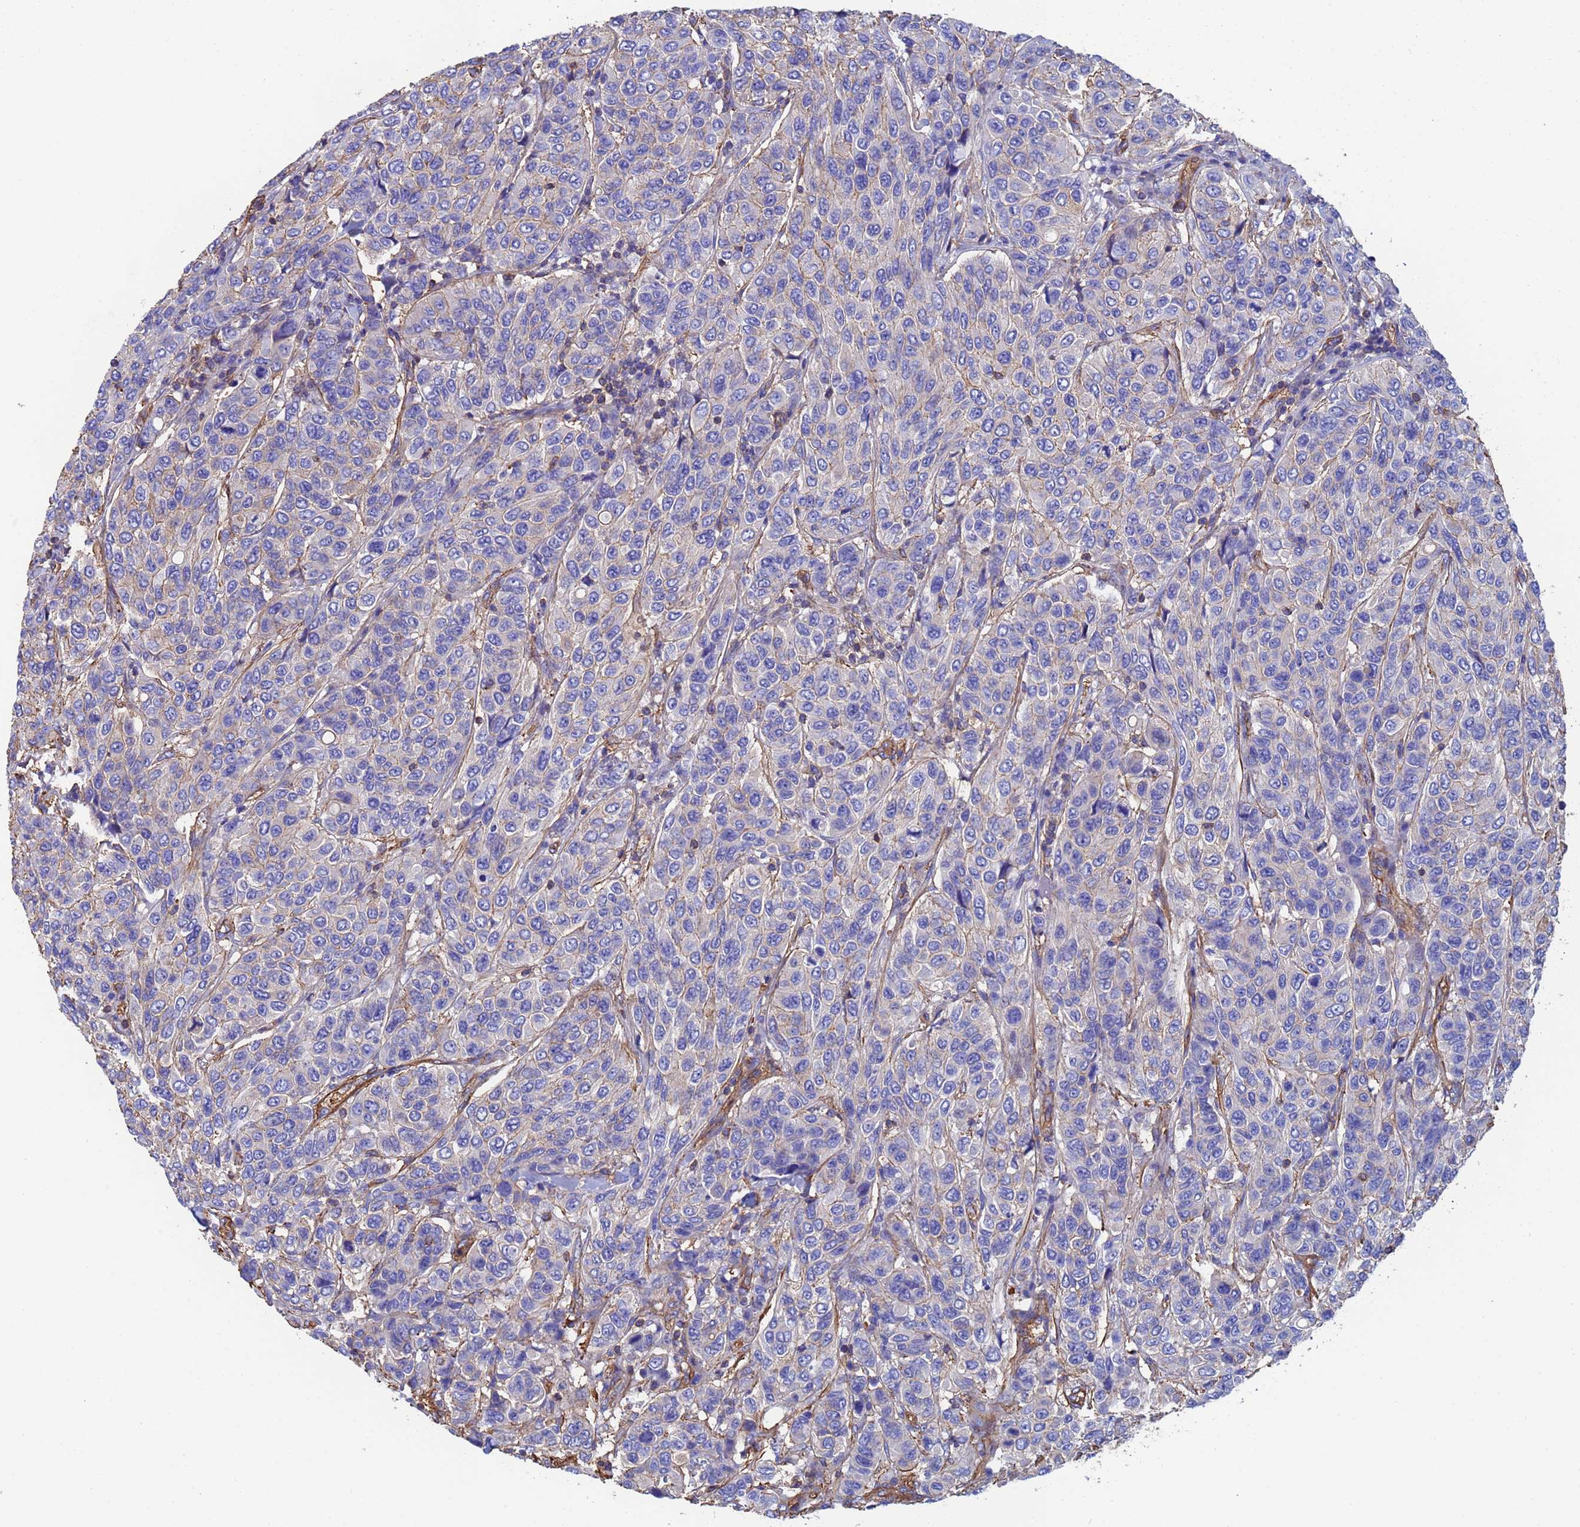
{"staining": {"intensity": "negative", "quantity": "none", "location": "none"}, "tissue": "breast cancer", "cell_type": "Tumor cells", "image_type": "cancer", "snomed": [{"axis": "morphology", "description": "Duct carcinoma"}, {"axis": "topography", "description": "Breast"}], "caption": "Intraductal carcinoma (breast) stained for a protein using IHC reveals no expression tumor cells.", "gene": "MYL12A", "patient": {"sex": "female", "age": 55}}